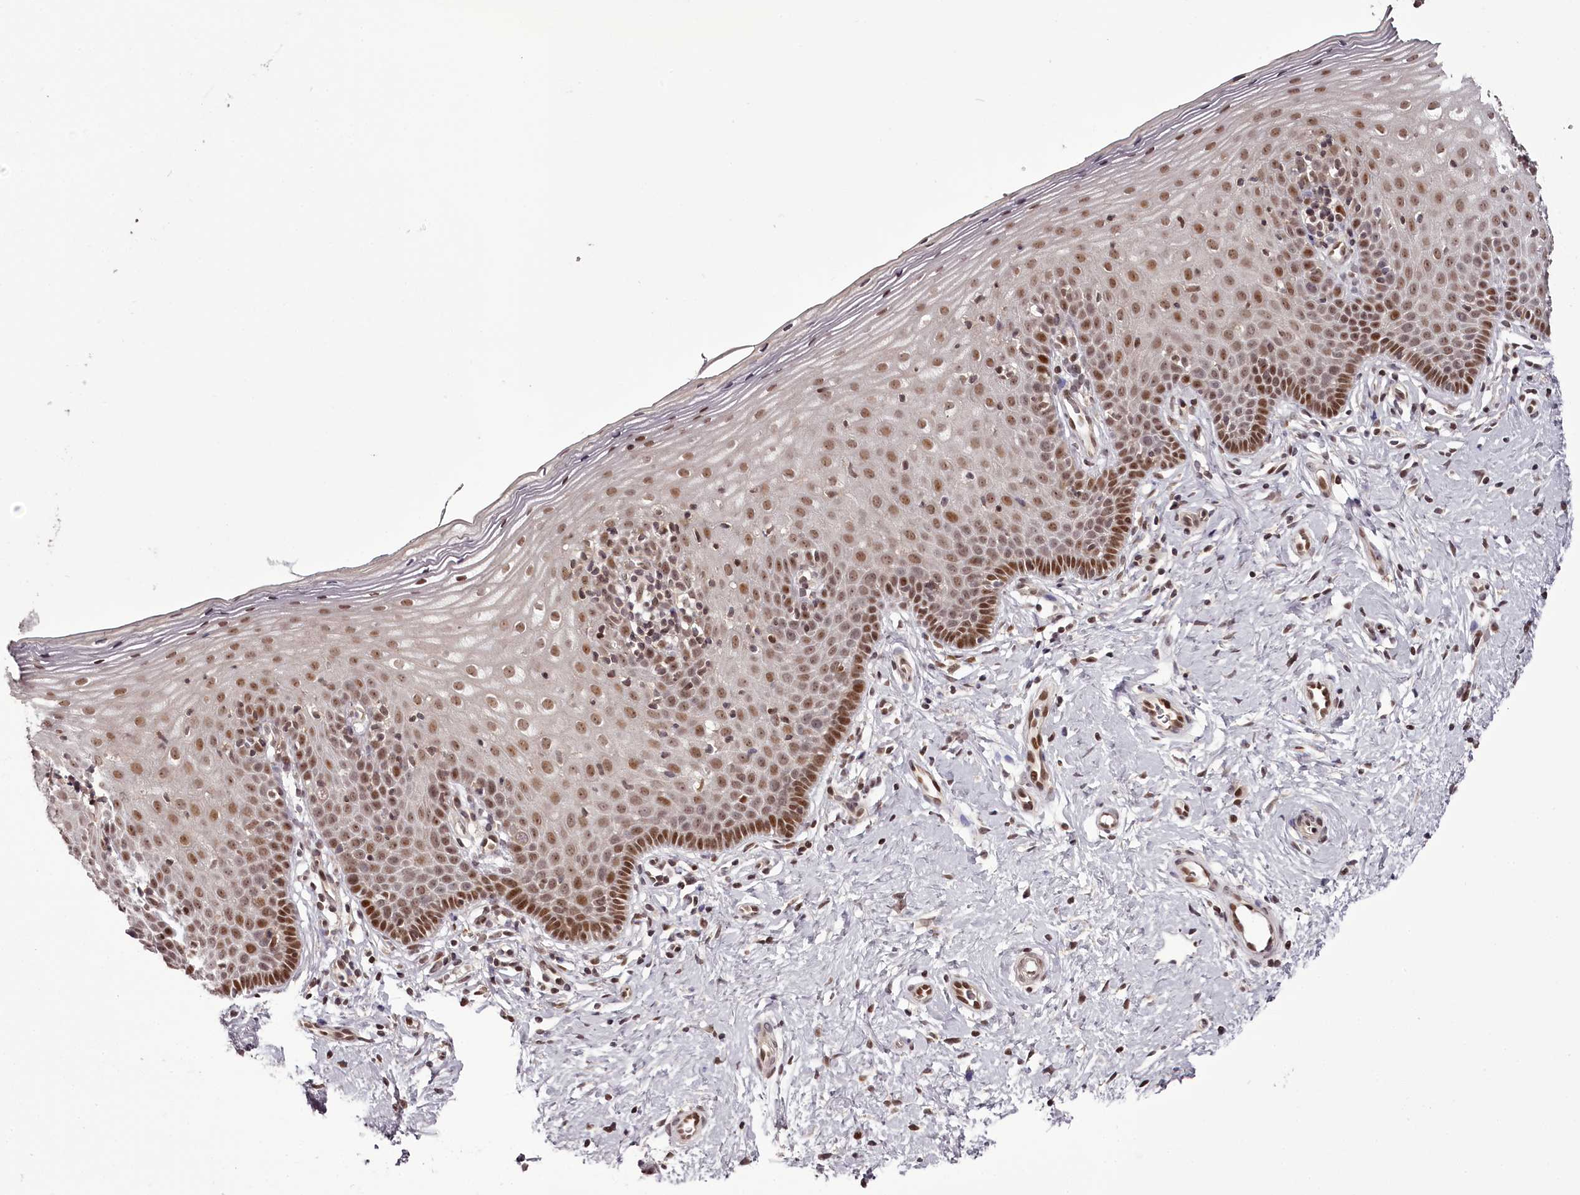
{"staining": {"intensity": "moderate", "quantity": ">75%", "location": "nuclear"}, "tissue": "cervix", "cell_type": "Glandular cells", "image_type": "normal", "snomed": [{"axis": "morphology", "description": "Normal tissue, NOS"}, {"axis": "topography", "description": "Cervix"}], "caption": "IHC (DAB (3,3'-diaminobenzidine)) staining of normal cervix reveals moderate nuclear protein positivity in about >75% of glandular cells.", "gene": "THYN1", "patient": {"sex": "female", "age": 36}}